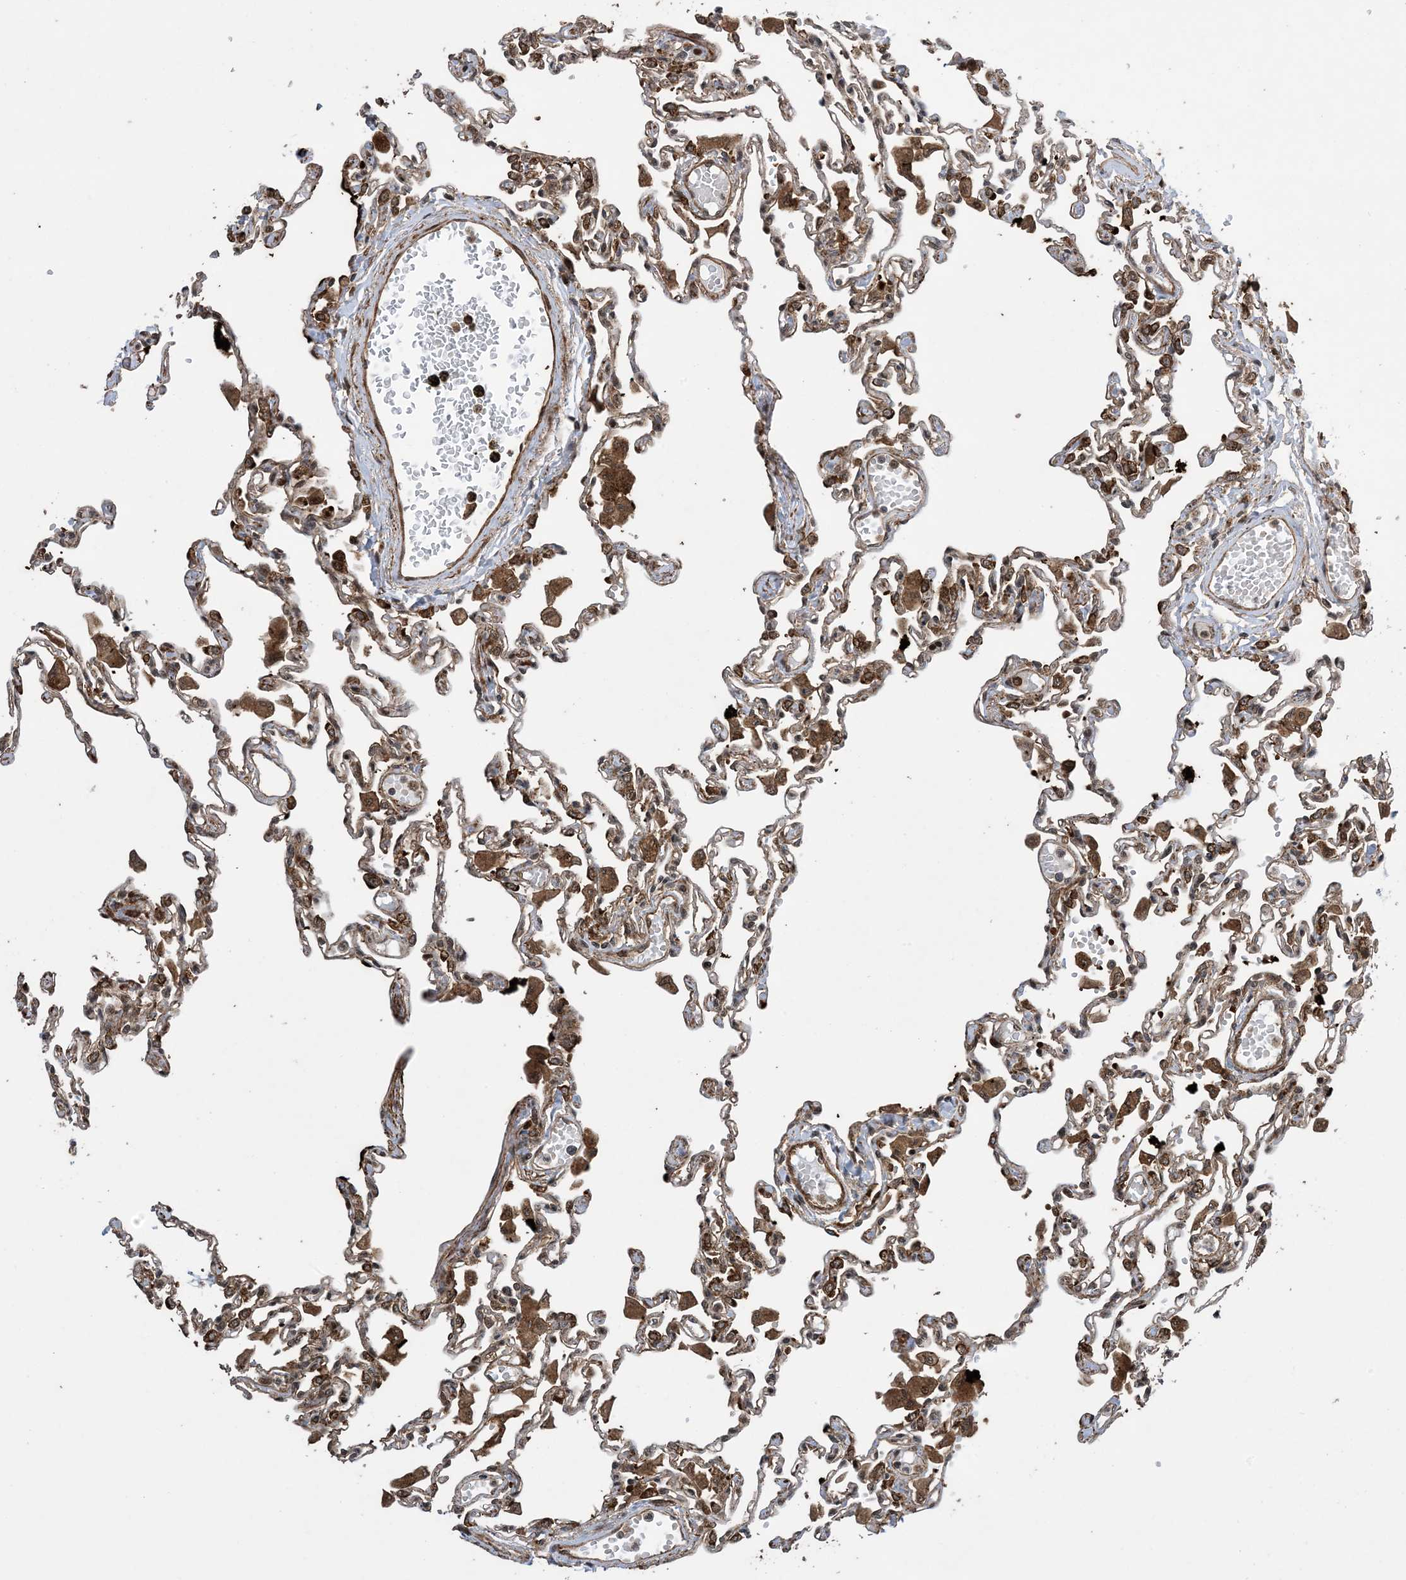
{"staining": {"intensity": "moderate", "quantity": "25%-75%", "location": "cytoplasmic/membranous"}, "tissue": "lung", "cell_type": "Alveolar cells", "image_type": "normal", "snomed": [{"axis": "morphology", "description": "Normal tissue, NOS"}, {"axis": "topography", "description": "Bronchus"}, {"axis": "topography", "description": "Lung"}], "caption": "The image reveals a brown stain indicating the presence of a protein in the cytoplasmic/membranous of alveolar cells in lung. The staining is performed using DAB brown chromogen to label protein expression. The nuclei are counter-stained blue using hematoxylin.", "gene": "ZNF511", "patient": {"sex": "female", "age": 49}}